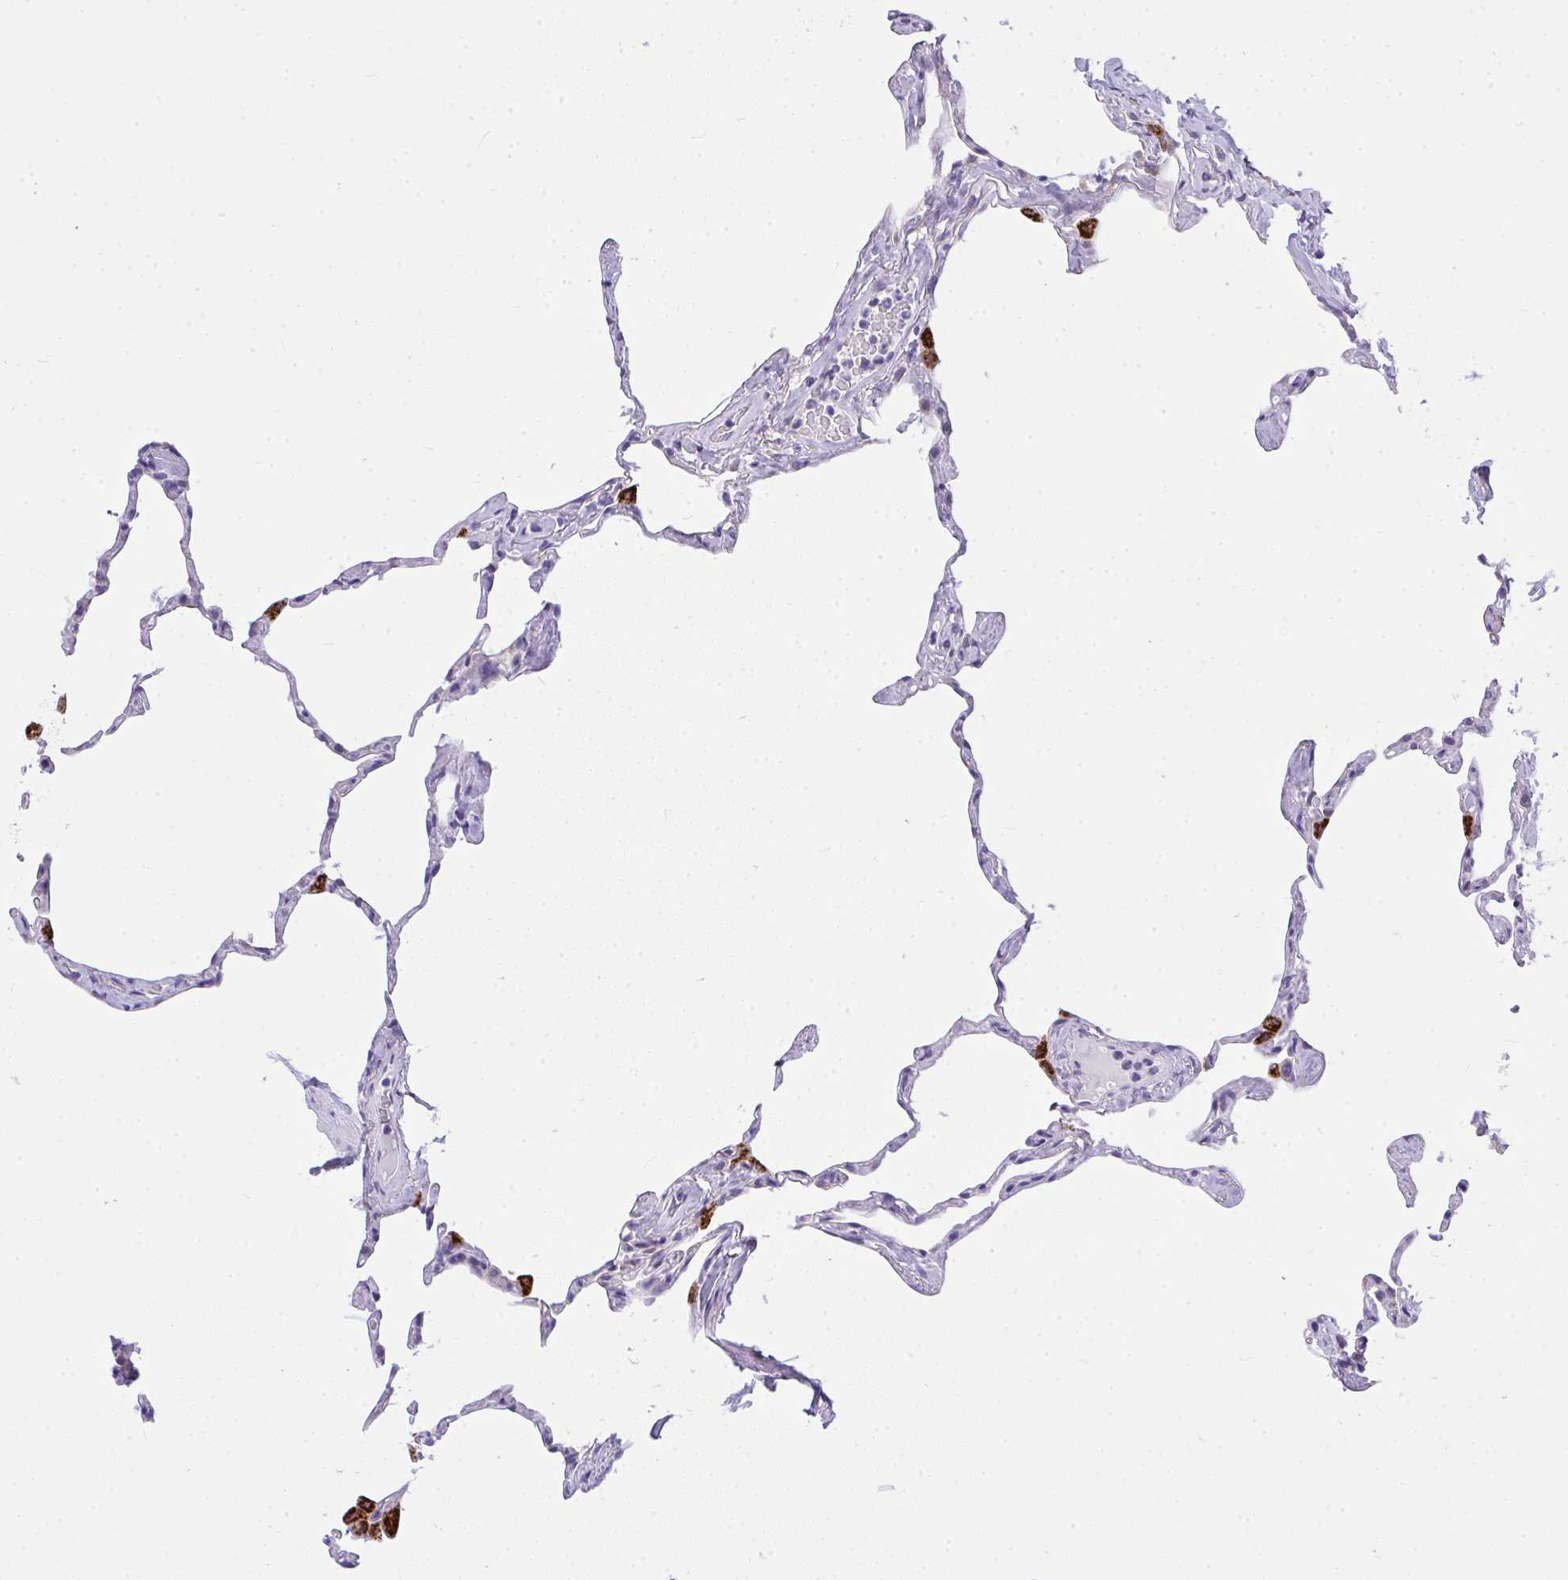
{"staining": {"intensity": "negative", "quantity": "none", "location": "none"}, "tissue": "lung", "cell_type": "Alveolar cells", "image_type": "normal", "snomed": [{"axis": "morphology", "description": "Normal tissue, NOS"}, {"axis": "topography", "description": "Lung"}], "caption": "Alveolar cells are negative for brown protein staining in normal lung. Brightfield microscopy of IHC stained with DAB (3,3'-diaminobenzidine) (brown) and hematoxylin (blue), captured at high magnification.", "gene": "ADRA2C", "patient": {"sex": "male", "age": 65}}